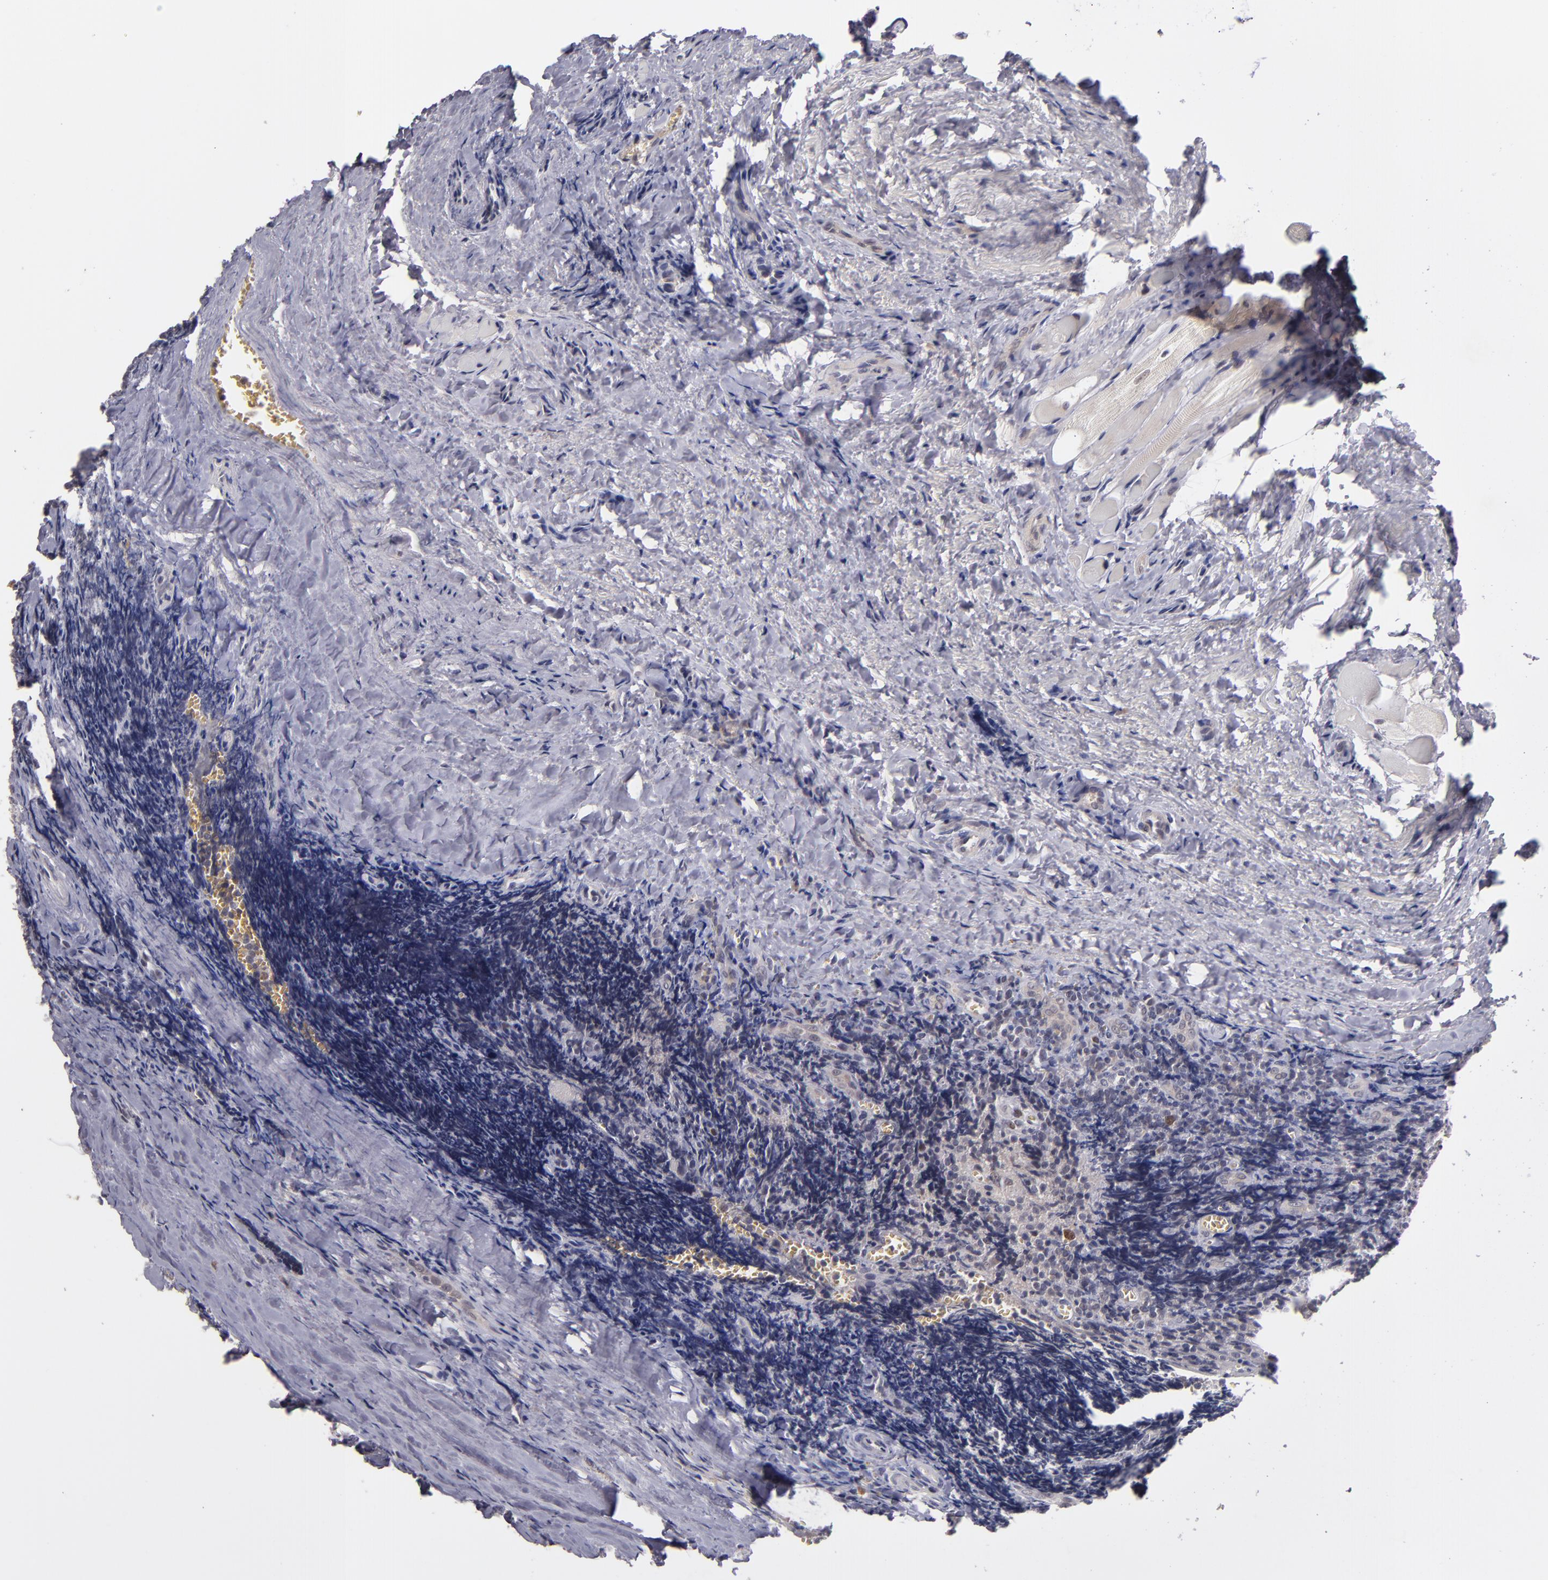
{"staining": {"intensity": "strong", "quantity": ">75%", "location": "nuclear"}, "tissue": "tonsil", "cell_type": "Germinal center cells", "image_type": "normal", "snomed": [{"axis": "morphology", "description": "Normal tissue, NOS"}, {"axis": "topography", "description": "Tonsil"}], "caption": "Tonsil stained for a protein displays strong nuclear positivity in germinal center cells. The staining is performed using DAB (3,3'-diaminobenzidine) brown chromogen to label protein expression. The nuclei are counter-stained blue using hematoxylin.", "gene": "CDC7", "patient": {"sex": "male", "age": 20}}